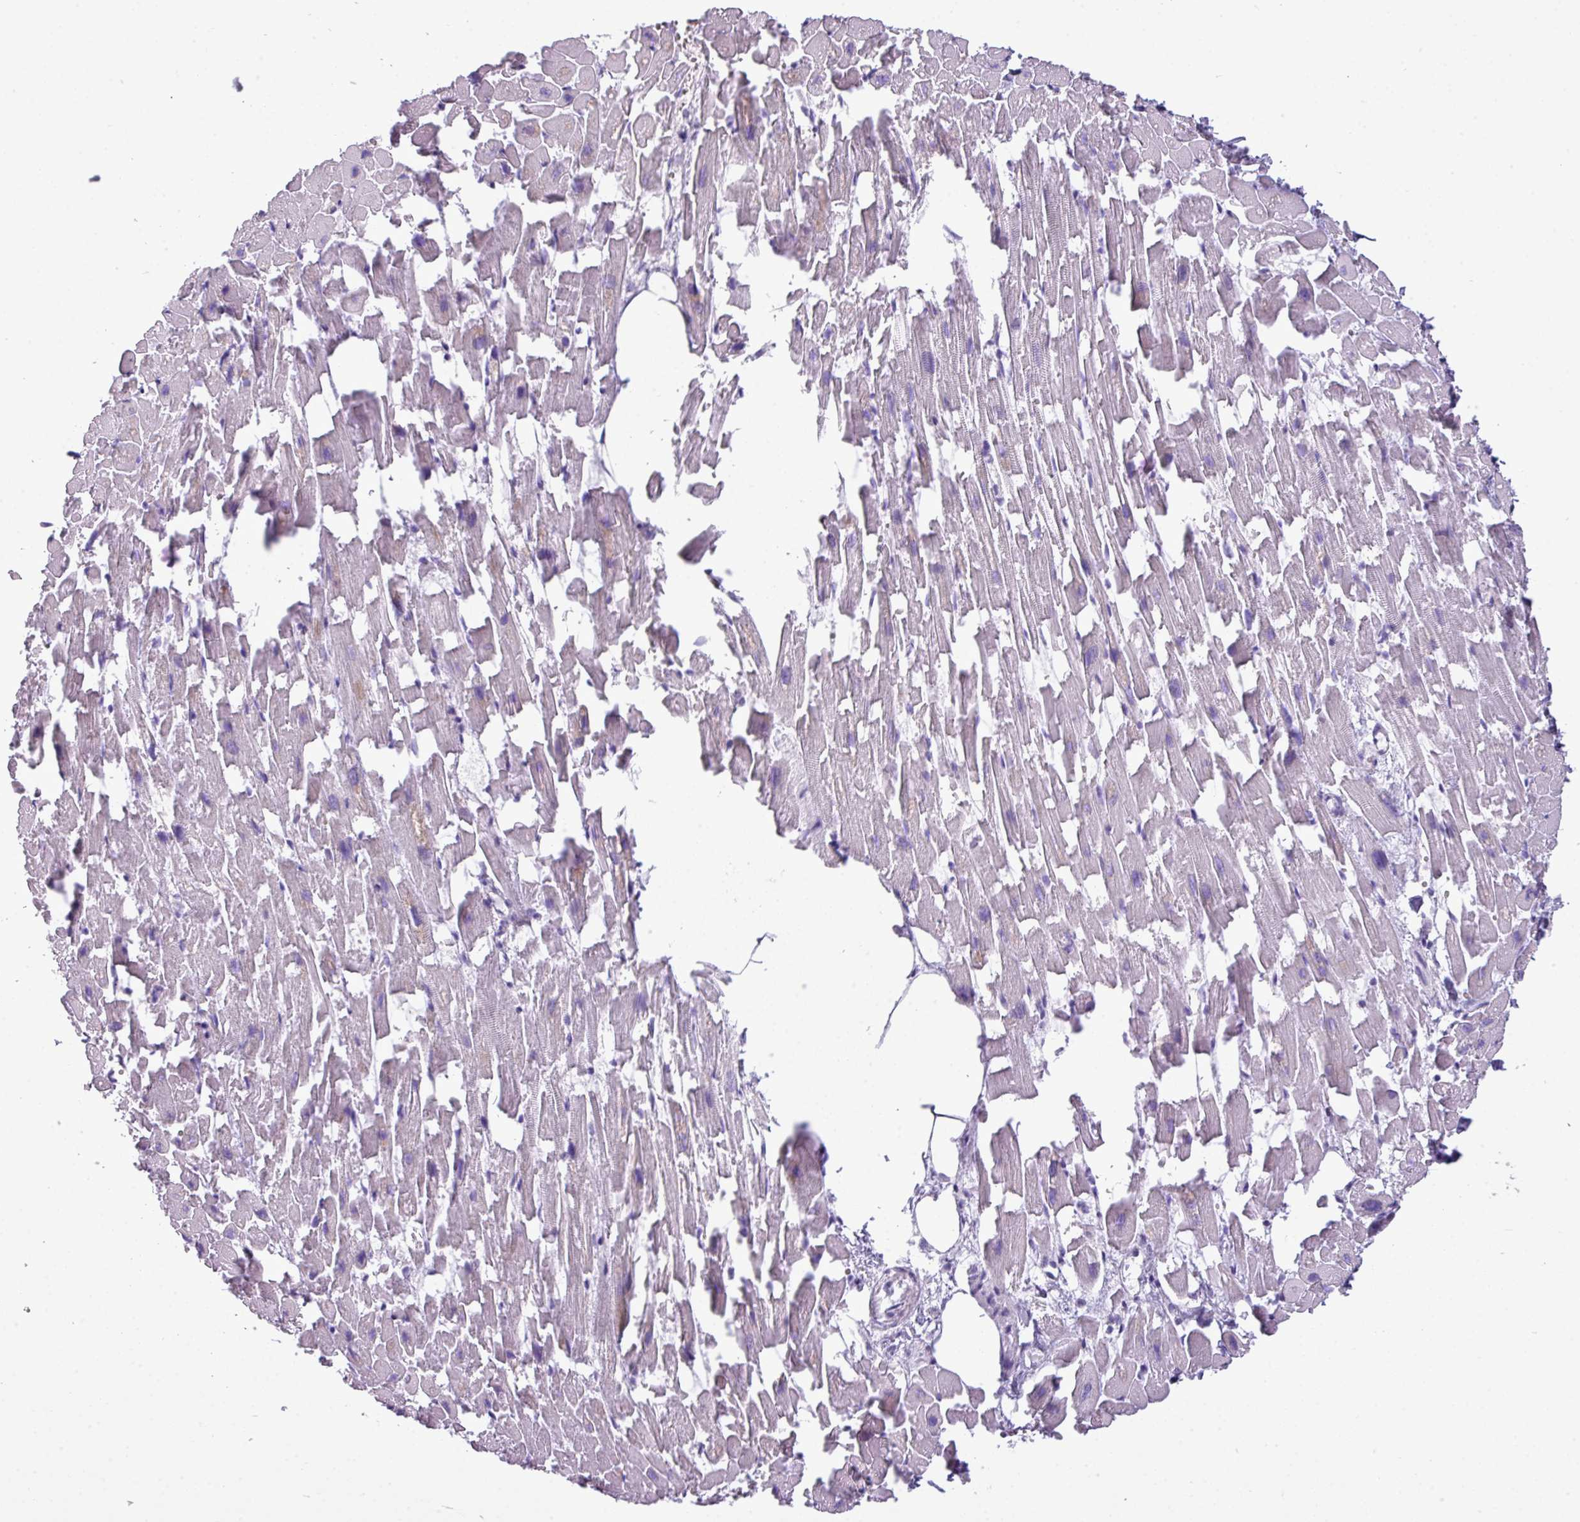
{"staining": {"intensity": "negative", "quantity": "none", "location": "none"}, "tissue": "heart muscle", "cell_type": "Cardiomyocytes", "image_type": "normal", "snomed": [{"axis": "morphology", "description": "Normal tissue, NOS"}, {"axis": "topography", "description": "Heart"}], "caption": "Cardiomyocytes are negative for protein expression in normal human heart muscle. (DAB (3,3'-diaminobenzidine) IHC visualized using brightfield microscopy, high magnification).", "gene": "RBMXL2", "patient": {"sex": "female", "age": 64}}